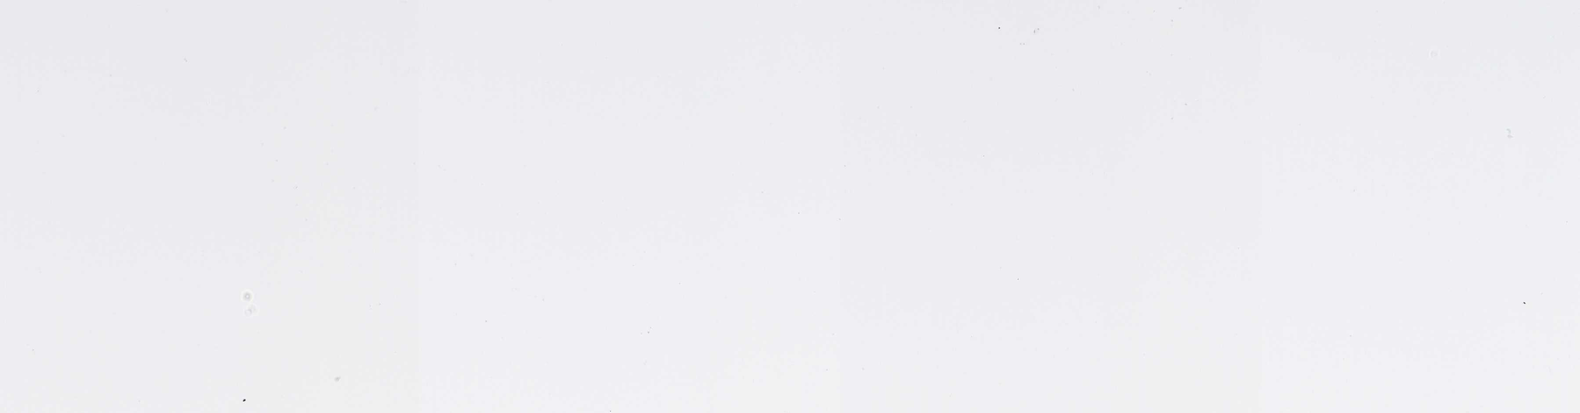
{"staining": {"intensity": "negative", "quantity": "none", "location": "none"}, "tissue": "nasopharynx", "cell_type": "Respiratory epithelial cells", "image_type": "normal", "snomed": [{"axis": "morphology", "description": "Normal tissue, NOS"}, {"axis": "topography", "description": "Nasopharynx"}], "caption": "This histopathology image is of normal nasopharynx stained with IHC to label a protein in brown with the nuclei are counter-stained blue. There is no staining in respiratory epithelial cells.", "gene": "OPN1SW", "patient": {"sex": "male", "age": 21}}